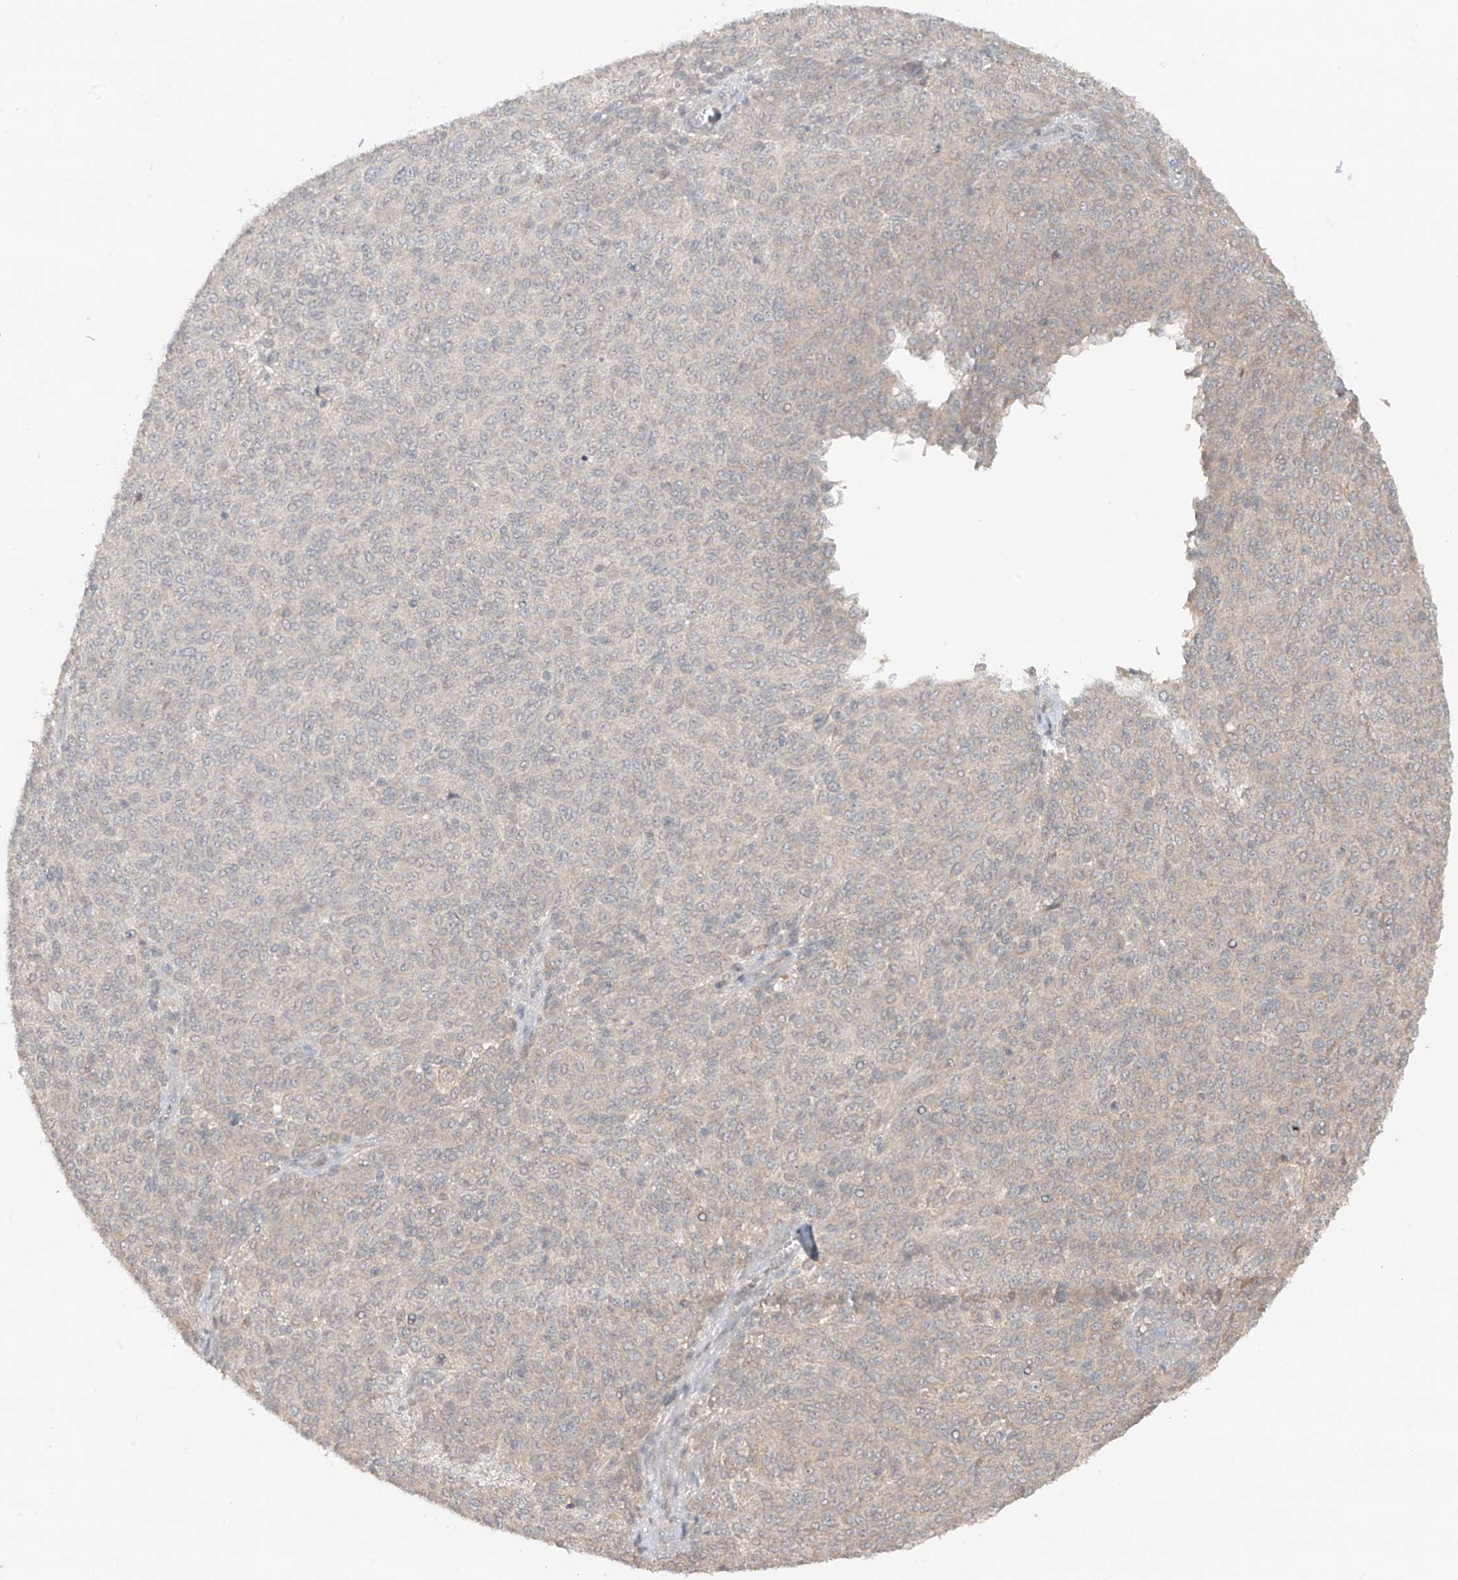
{"staining": {"intensity": "weak", "quantity": "25%-75%", "location": "cytoplasmic/membranous"}, "tissue": "melanoma", "cell_type": "Tumor cells", "image_type": "cancer", "snomed": [{"axis": "morphology", "description": "Malignant melanoma, NOS"}, {"axis": "topography", "description": "Skin"}], "caption": "A brown stain shows weak cytoplasmic/membranous staining of a protein in human melanoma tumor cells. Nuclei are stained in blue.", "gene": "ANGEL2", "patient": {"sex": "male", "age": 73}}